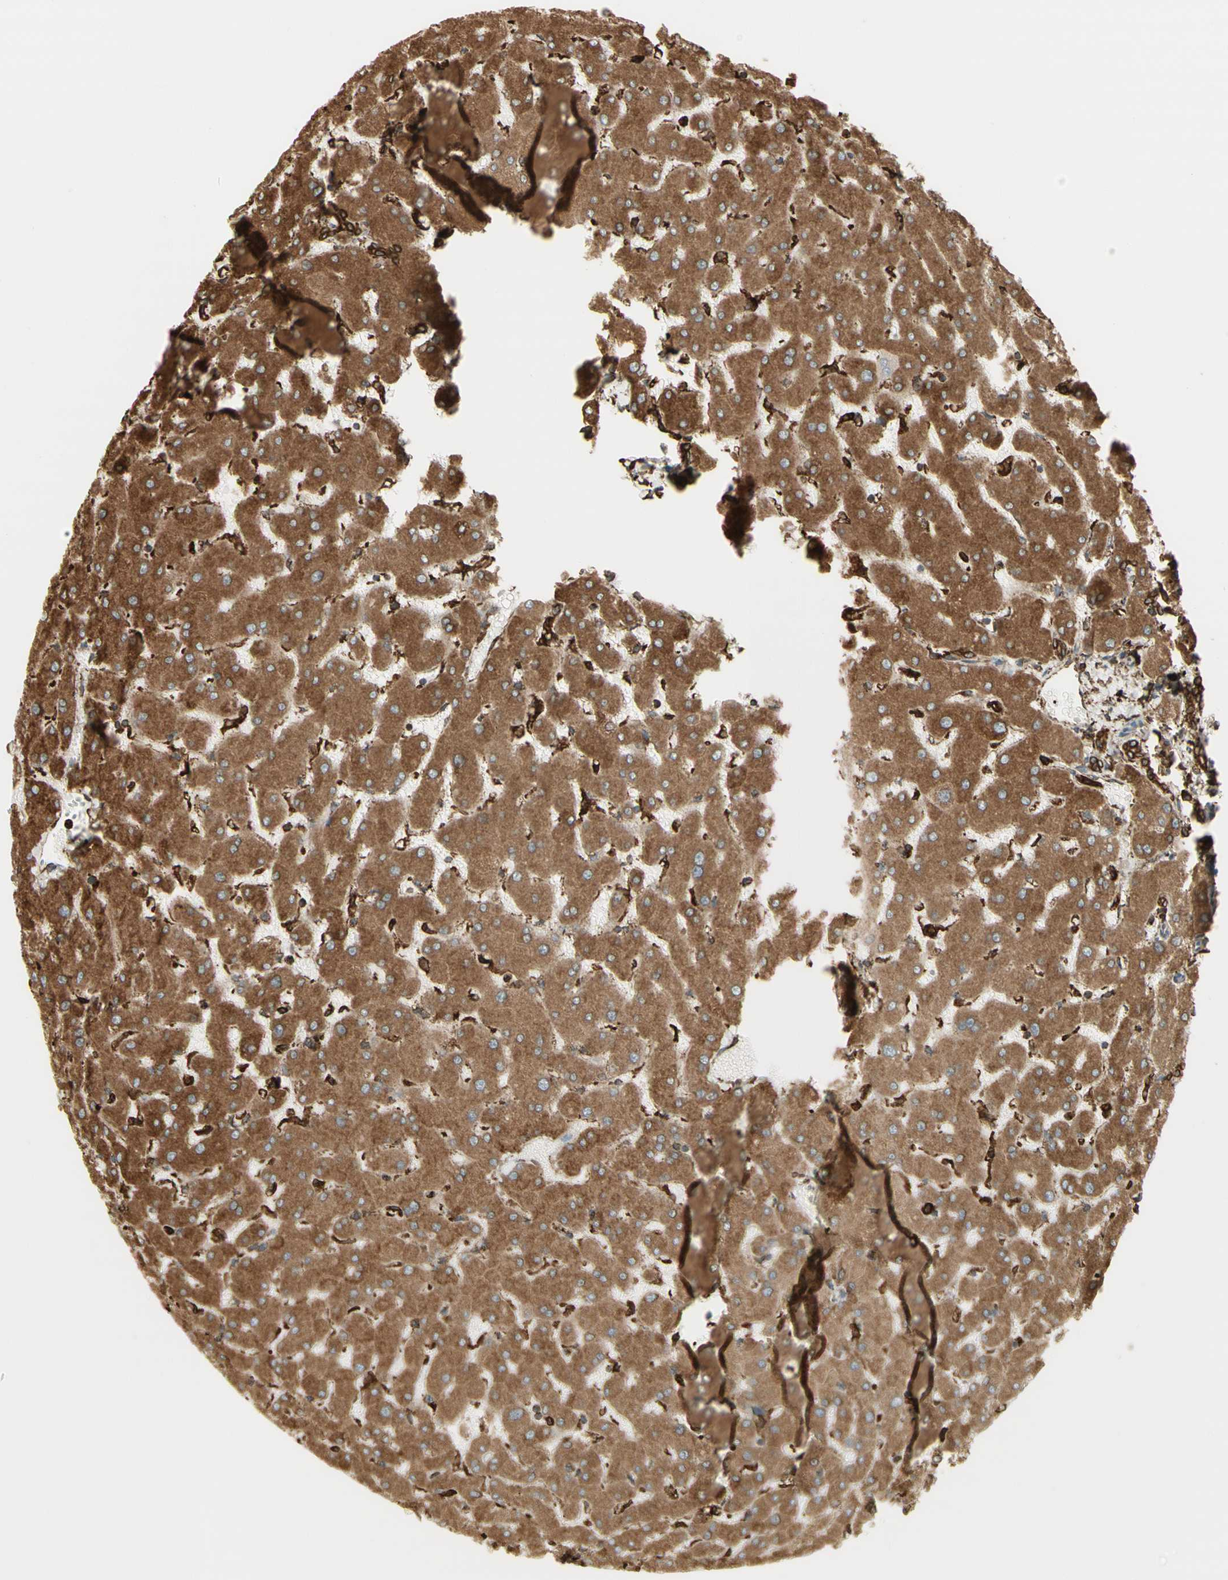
{"staining": {"intensity": "strong", "quantity": ">75%", "location": "cytoplasmic/membranous"}, "tissue": "liver", "cell_type": "Cholangiocytes", "image_type": "normal", "snomed": [{"axis": "morphology", "description": "Normal tissue, NOS"}, {"axis": "topography", "description": "Liver"}], "caption": "Immunohistochemical staining of unremarkable human liver demonstrates >75% levels of strong cytoplasmic/membranous protein positivity in about >75% of cholangiocytes. (DAB IHC, brown staining for protein, blue staining for nuclei).", "gene": "CANX", "patient": {"sex": "female", "age": 63}}